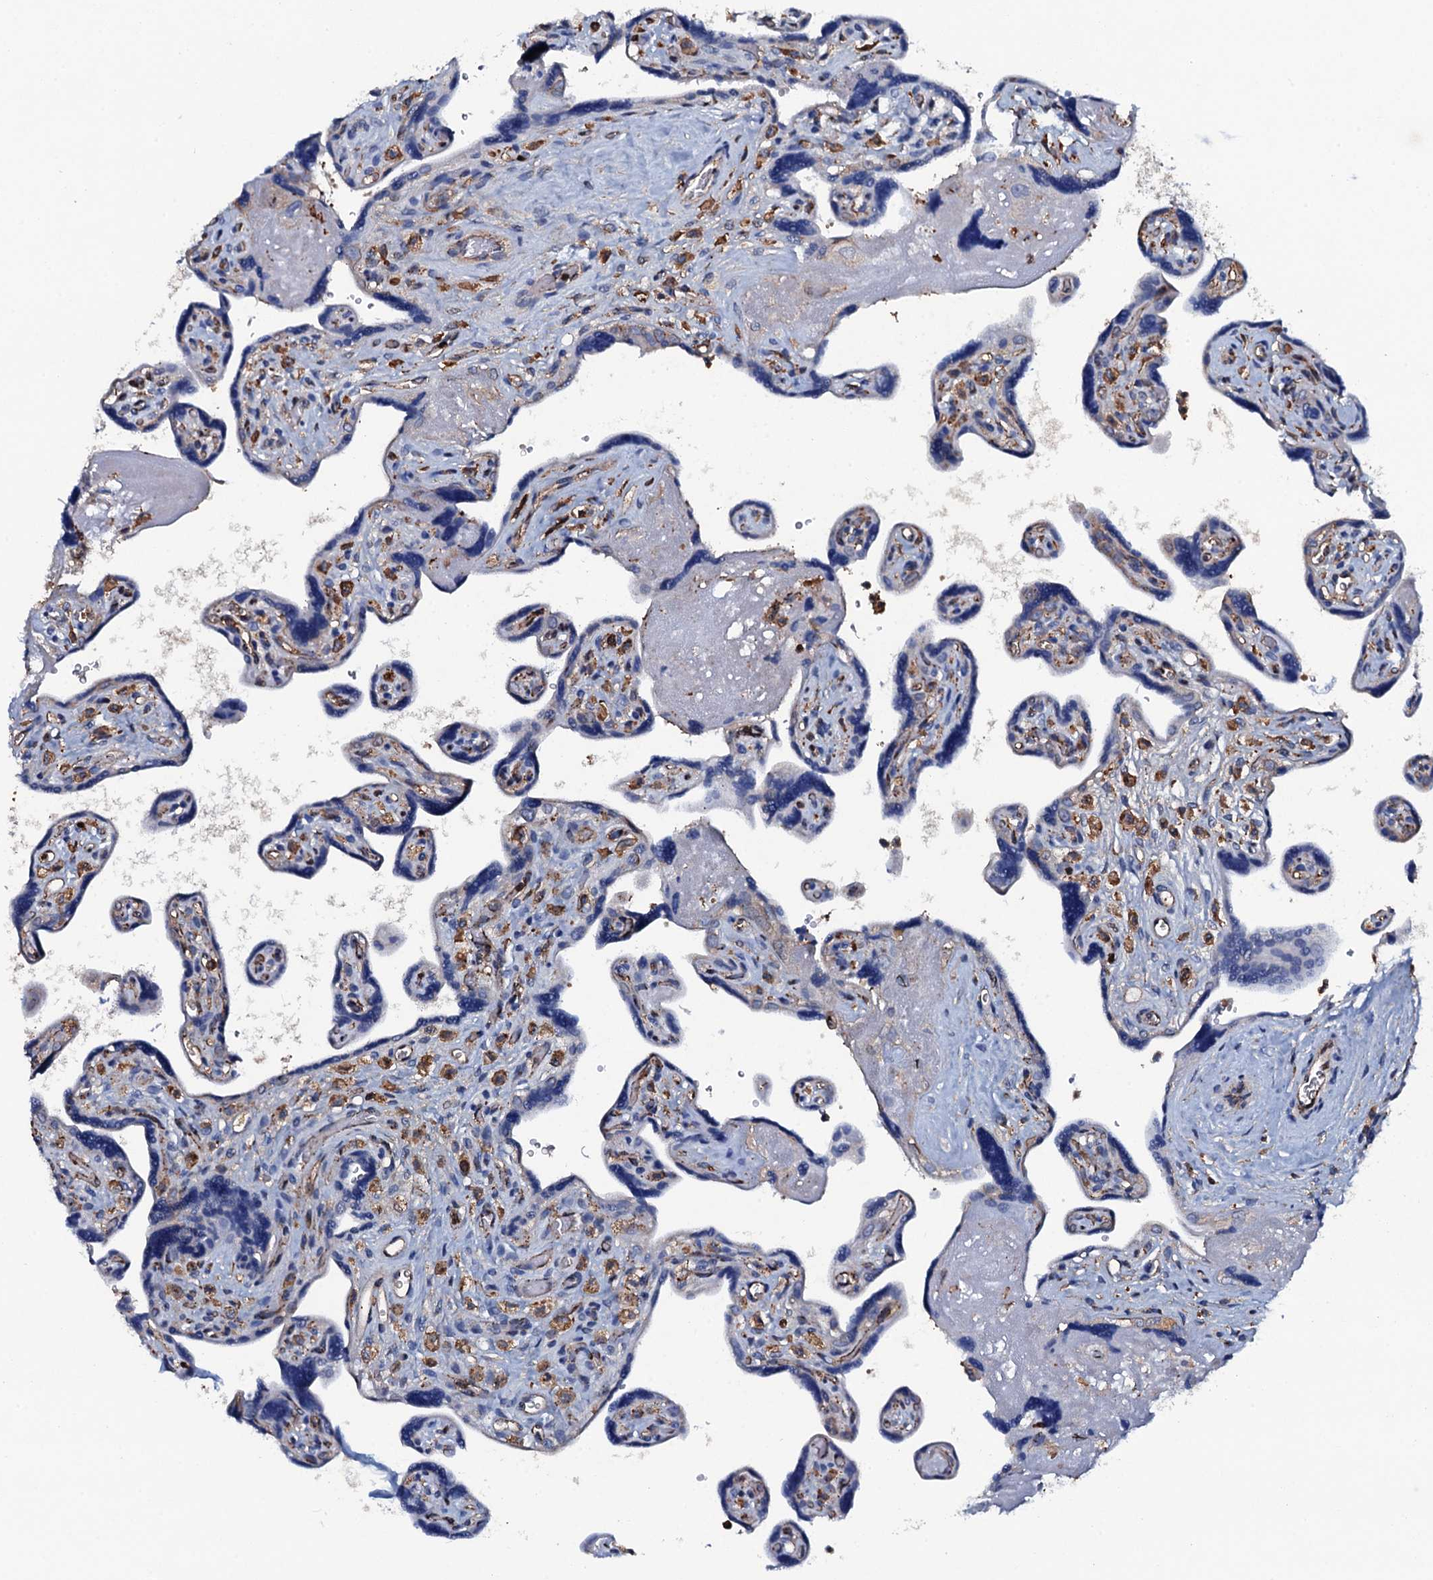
{"staining": {"intensity": "weak", "quantity": "<25%", "location": "cytoplasmic/membranous"}, "tissue": "placenta", "cell_type": "Trophoblastic cells", "image_type": "normal", "snomed": [{"axis": "morphology", "description": "Normal tissue, NOS"}, {"axis": "topography", "description": "Placenta"}], "caption": "This is a photomicrograph of immunohistochemistry (IHC) staining of benign placenta, which shows no expression in trophoblastic cells.", "gene": "MS4A4E", "patient": {"sex": "female", "age": 39}}